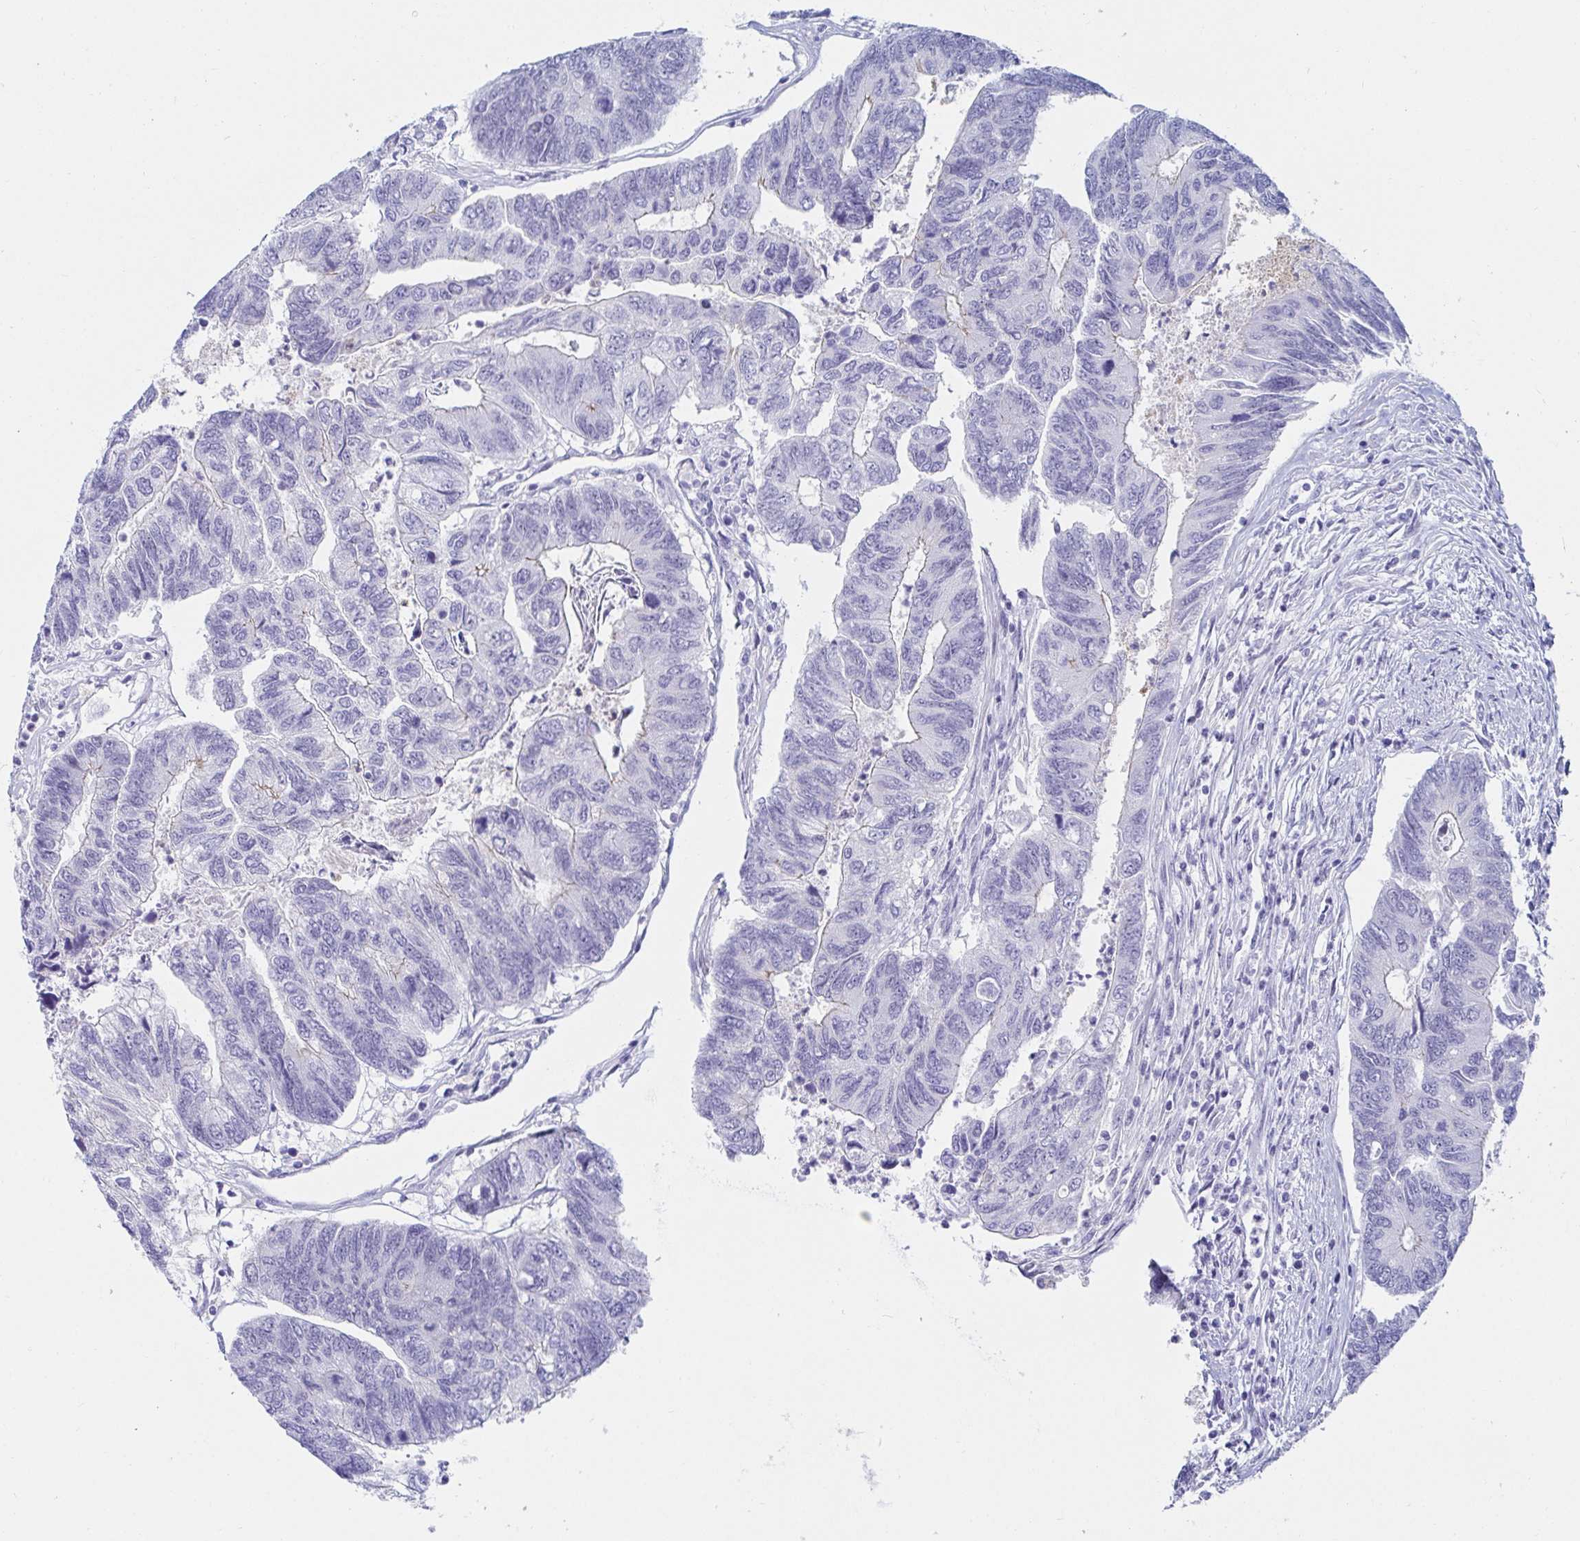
{"staining": {"intensity": "negative", "quantity": "none", "location": "none"}, "tissue": "colorectal cancer", "cell_type": "Tumor cells", "image_type": "cancer", "snomed": [{"axis": "morphology", "description": "Adenocarcinoma, NOS"}, {"axis": "topography", "description": "Colon"}], "caption": "DAB immunohistochemical staining of human colorectal cancer (adenocarcinoma) displays no significant staining in tumor cells.", "gene": "OR10K1", "patient": {"sex": "female", "age": 67}}